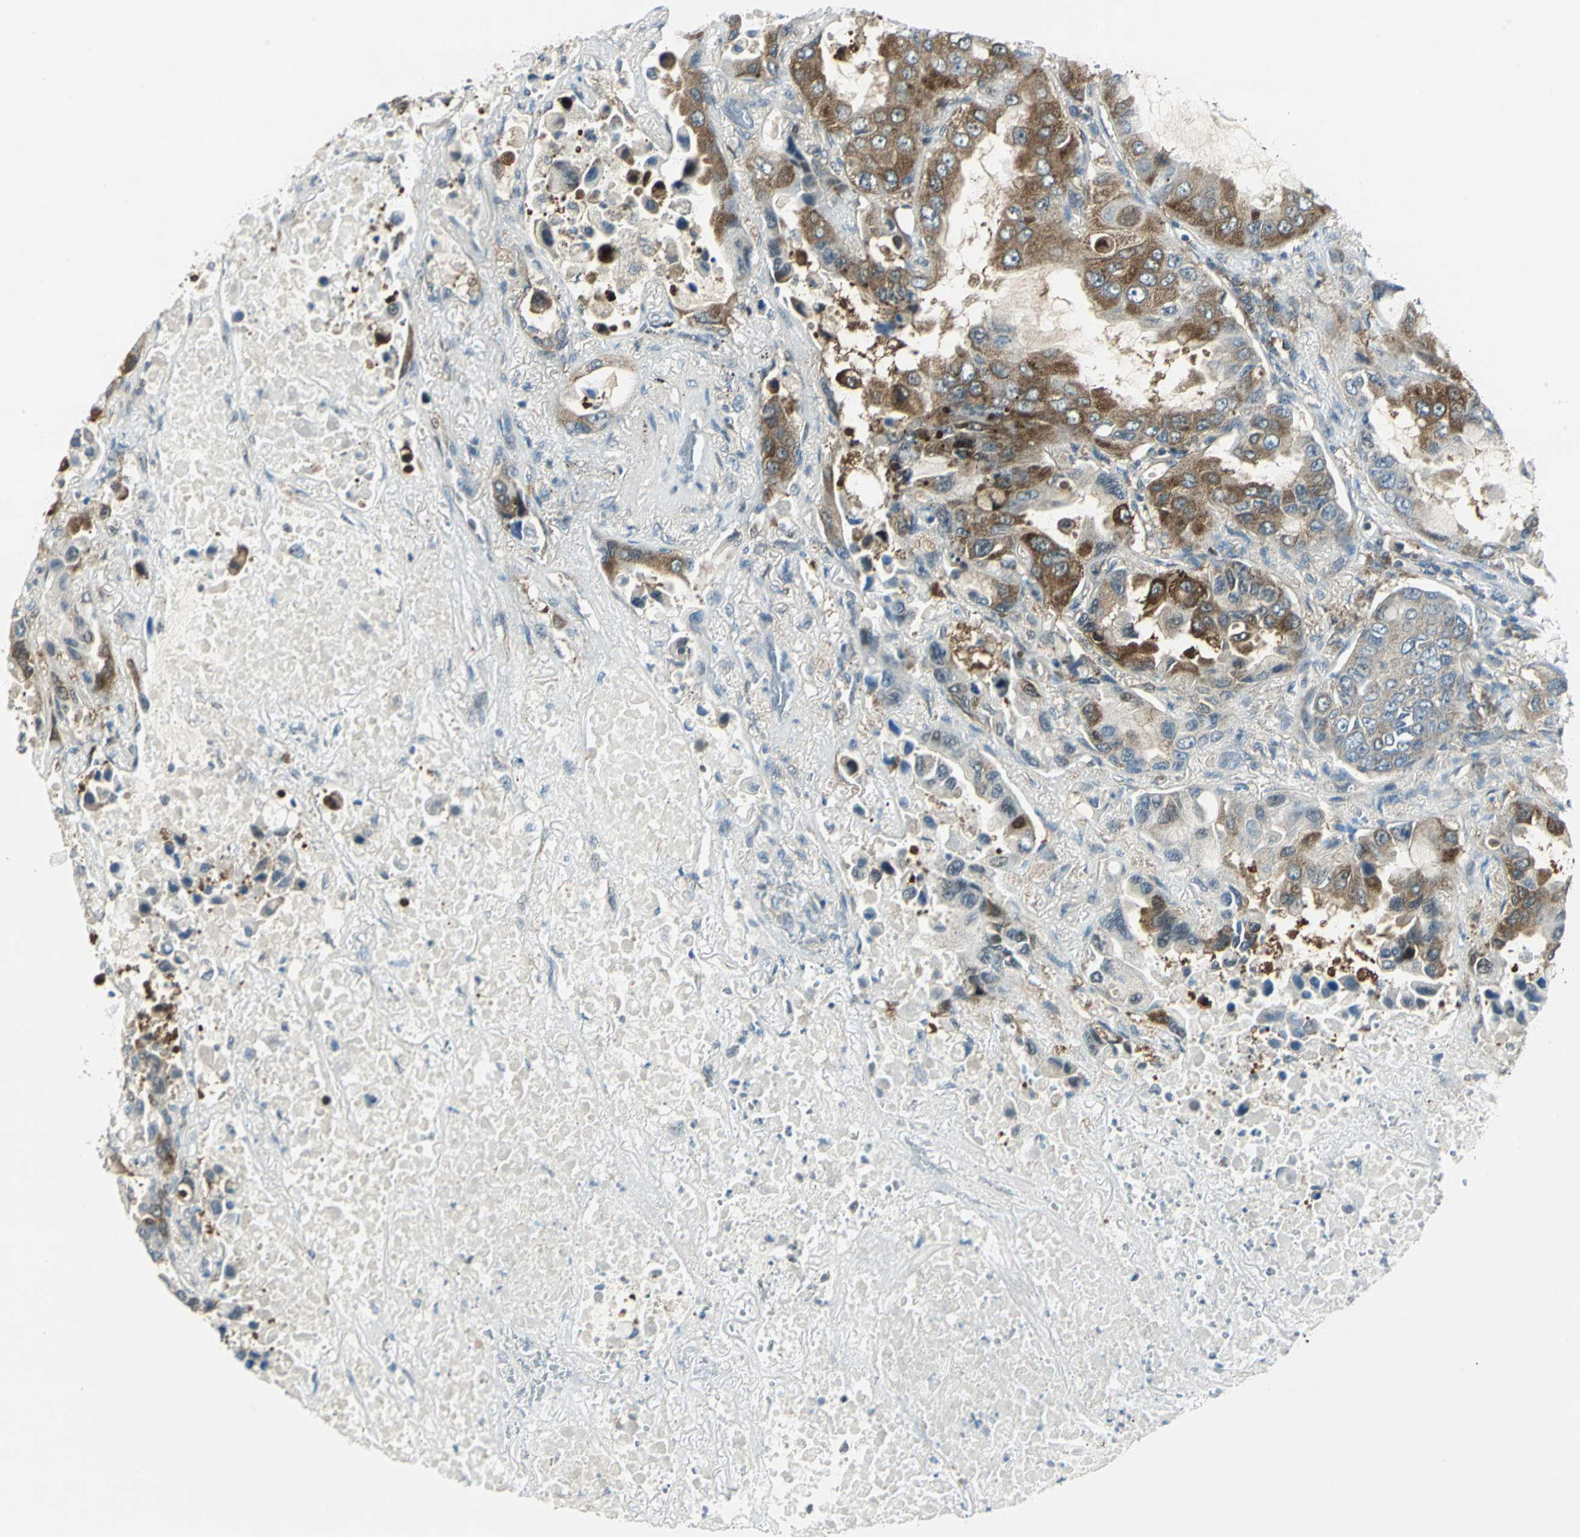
{"staining": {"intensity": "strong", "quantity": ">75%", "location": "cytoplasmic/membranous"}, "tissue": "lung cancer", "cell_type": "Tumor cells", "image_type": "cancer", "snomed": [{"axis": "morphology", "description": "Adenocarcinoma, NOS"}, {"axis": "topography", "description": "Lung"}], "caption": "High-magnification brightfield microscopy of adenocarcinoma (lung) stained with DAB (3,3'-diaminobenzidine) (brown) and counterstained with hematoxylin (blue). tumor cells exhibit strong cytoplasmic/membranous expression is appreciated in about>75% of cells.", "gene": "ALDOA", "patient": {"sex": "male", "age": 64}}